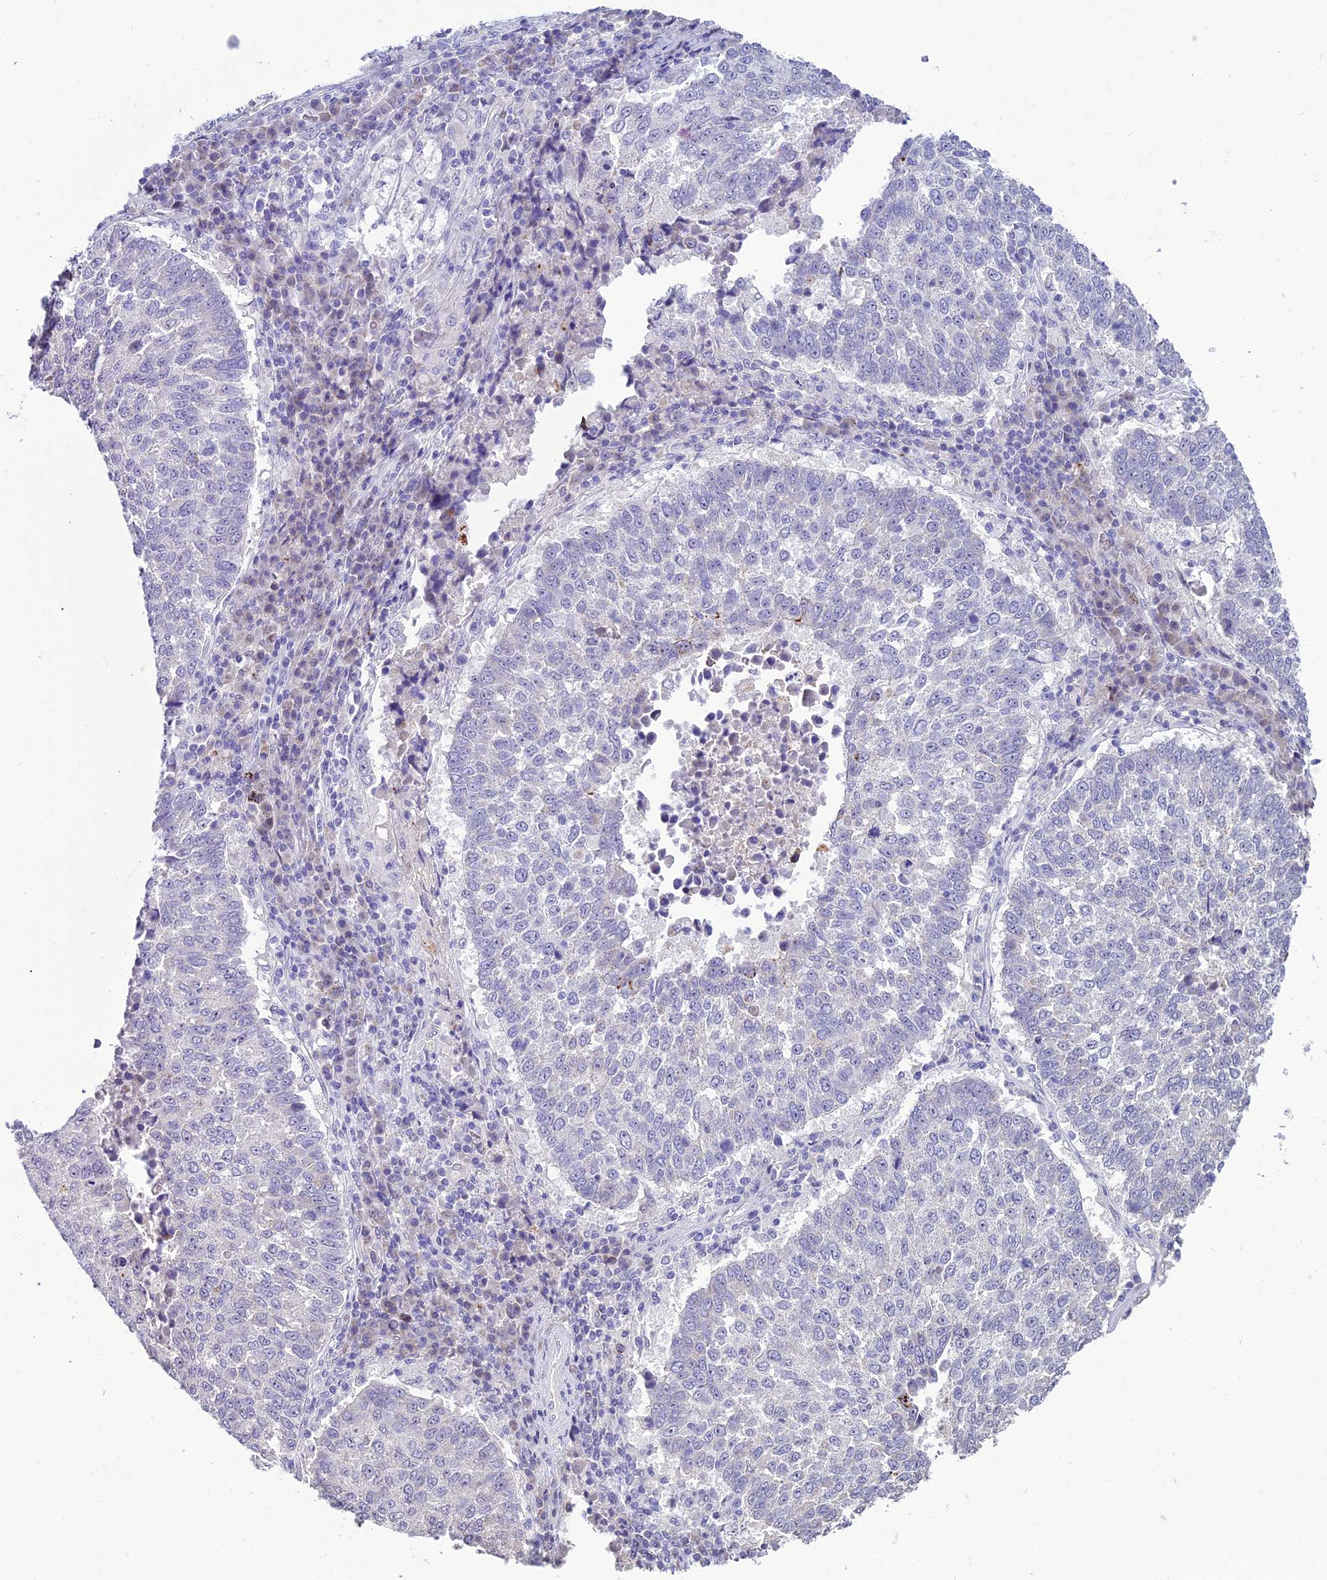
{"staining": {"intensity": "negative", "quantity": "none", "location": "none"}, "tissue": "lung cancer", "cell_type": "Tumor cells", "image_type": "cancer", "snomed": [{"axis": "morphology", "description": "Squamous cell carcinoma, NOS"}, {"axis": "topography", "description": "Lung"}], "caption": "This is a image of immunohistochemistry (IHC) staining of lung cancer (squamous cell carcinoma), which shows no expression in tumor cells.", "gene": "SLC10A1", "patient": {"sex": "male", "age": 73}}